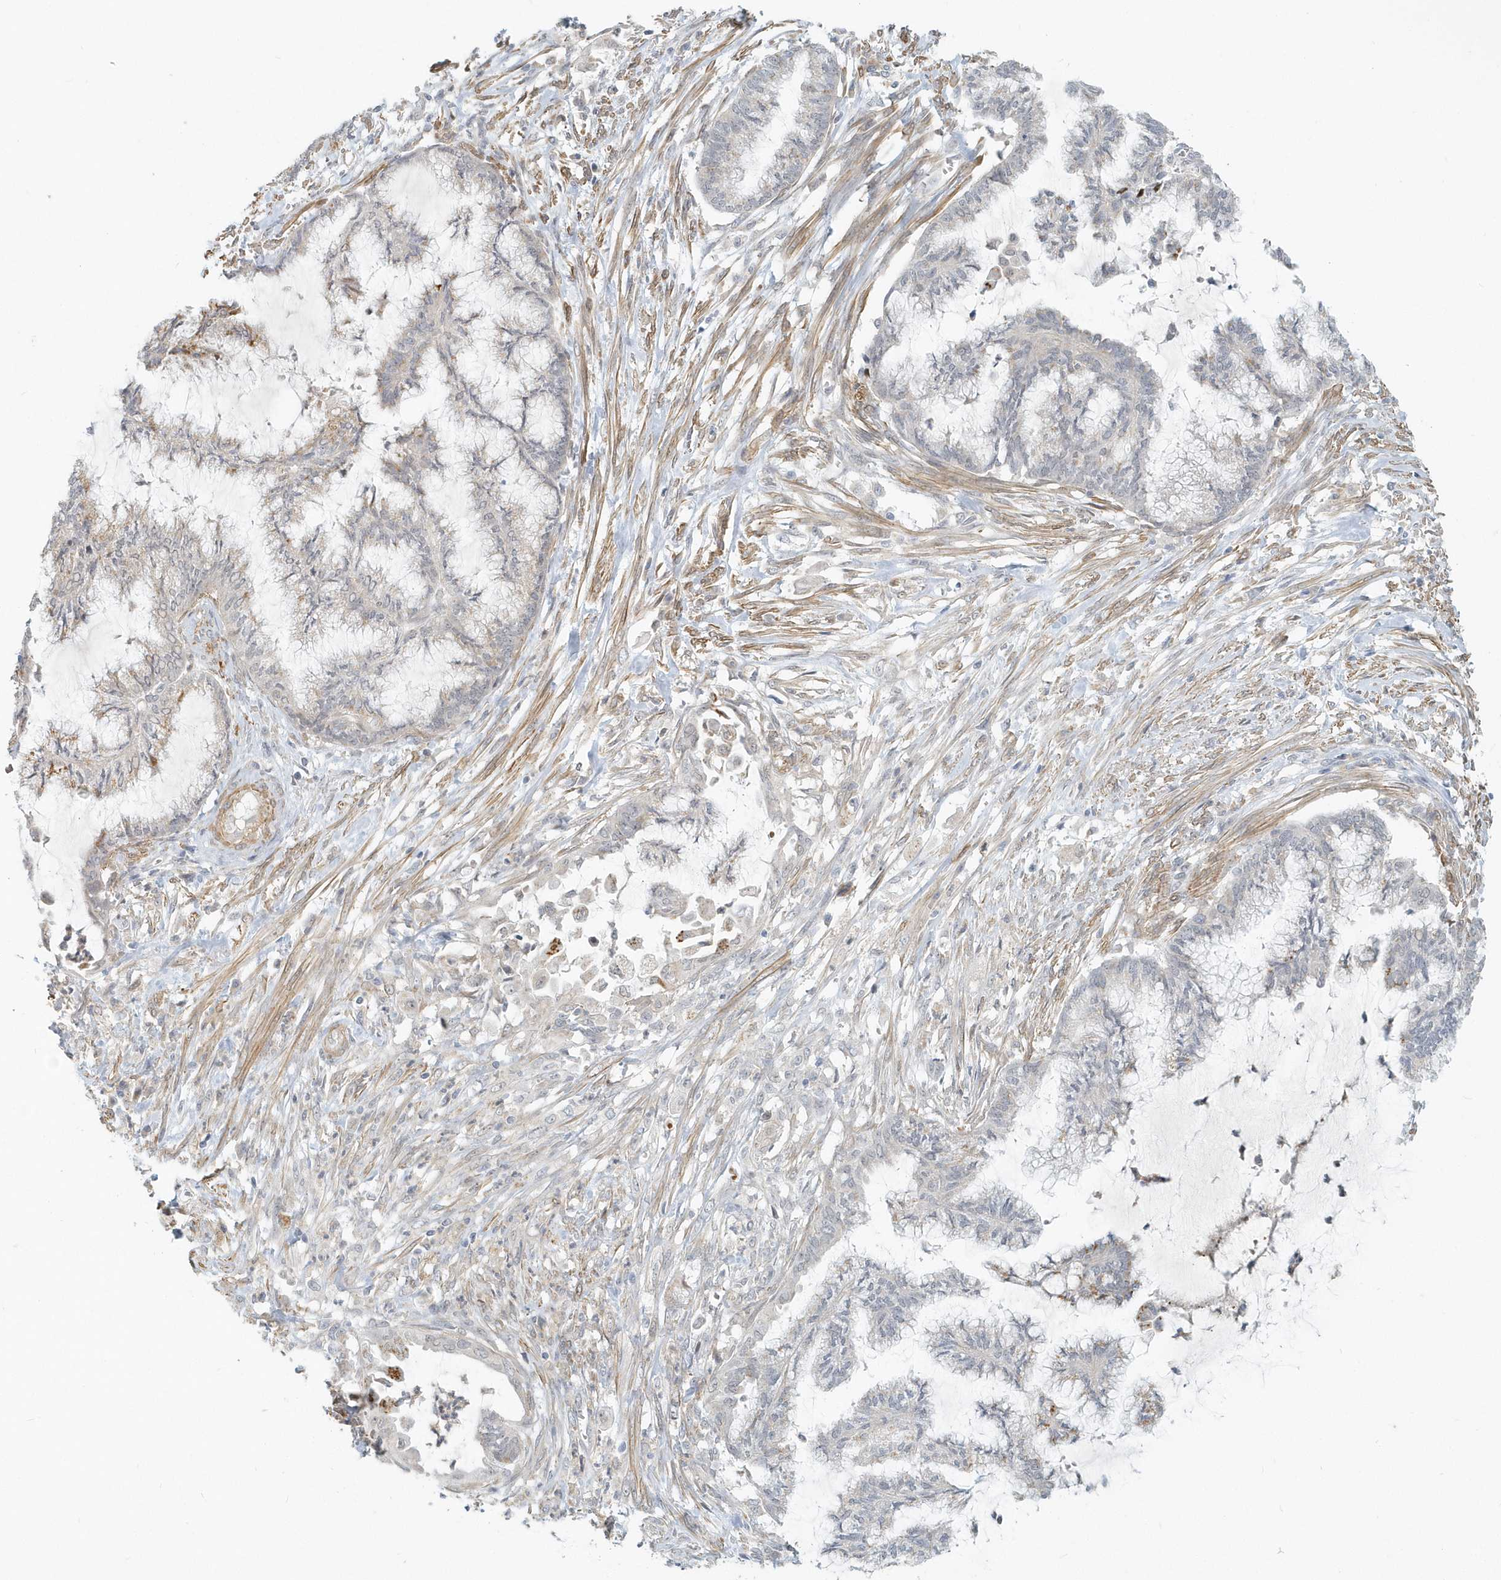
{"staining": {"intensity": "negative", "quantity": "none", "location": "none"}, "tissue": "endometrial cancer", "cell_type": "Tumor cells", "image_type": "cancer", "snomed": [{"axis": "morphology", "description": "Adenocarcinoma, NOS"}, {"axis": "topography", "description": "Endometrium"}], "caption": "Tumor cells are negative for protein expression in human endometrial cancer. The staining is performed using DAB (3,3'-diaminobenzidine) brown chromogen with nuclei counter-stained in using hematoxylin.", "gene": "NAPB", "patient": {"sex": "female", "age": 86}}